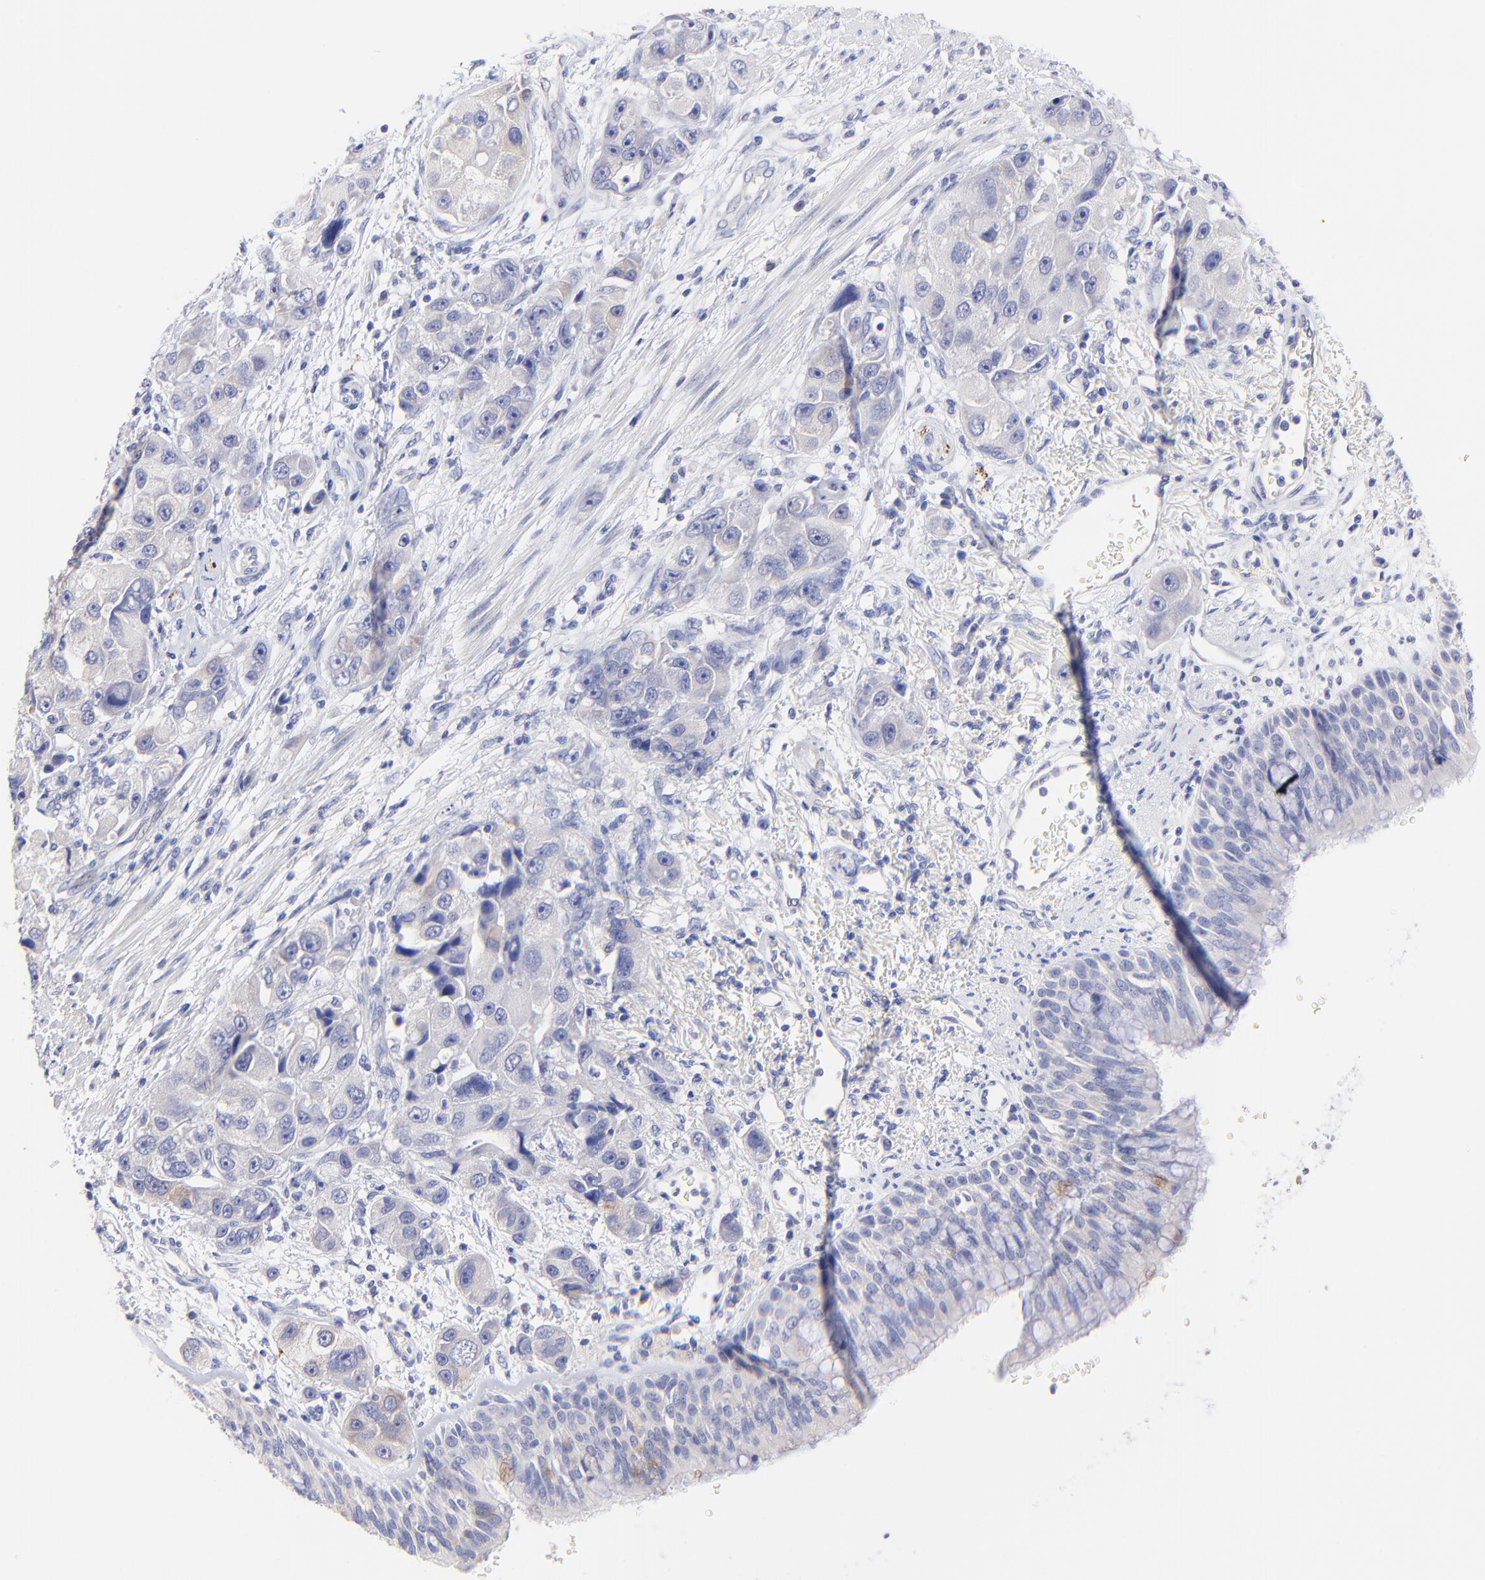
{"staining": {"intensity": "moderate", "quantity": "25%-75%", "location": "cytoplasmic/membranous"}, "tissue": "bronchus", "cell_type": "Respiratory epithelial cells", "image_type": "normal", "snomed": [{"axis": "morphology", "description": "Normal tissue, NOS"}, {"axis": "morphology", "description": "Adenocarcinoma, NOS"}, {"axis": "morphology", "description": "Adenocarcinoma, metastatic, NOS"}, {"axis": "topography", "description": "Lymph node"}, {"axis": "topography", "description": "Bronchus"}, {"axis": "topography", "description": "Lung"}], "caption": "DAB immunohistochemical staining of normal human bronchus displays moderate cytoplasmic/membranous protein expression in about 25%-75% of respiratory epithelial cells.", "gene": "RAB3A", "patient": {"sex": "female", "age": 54}}